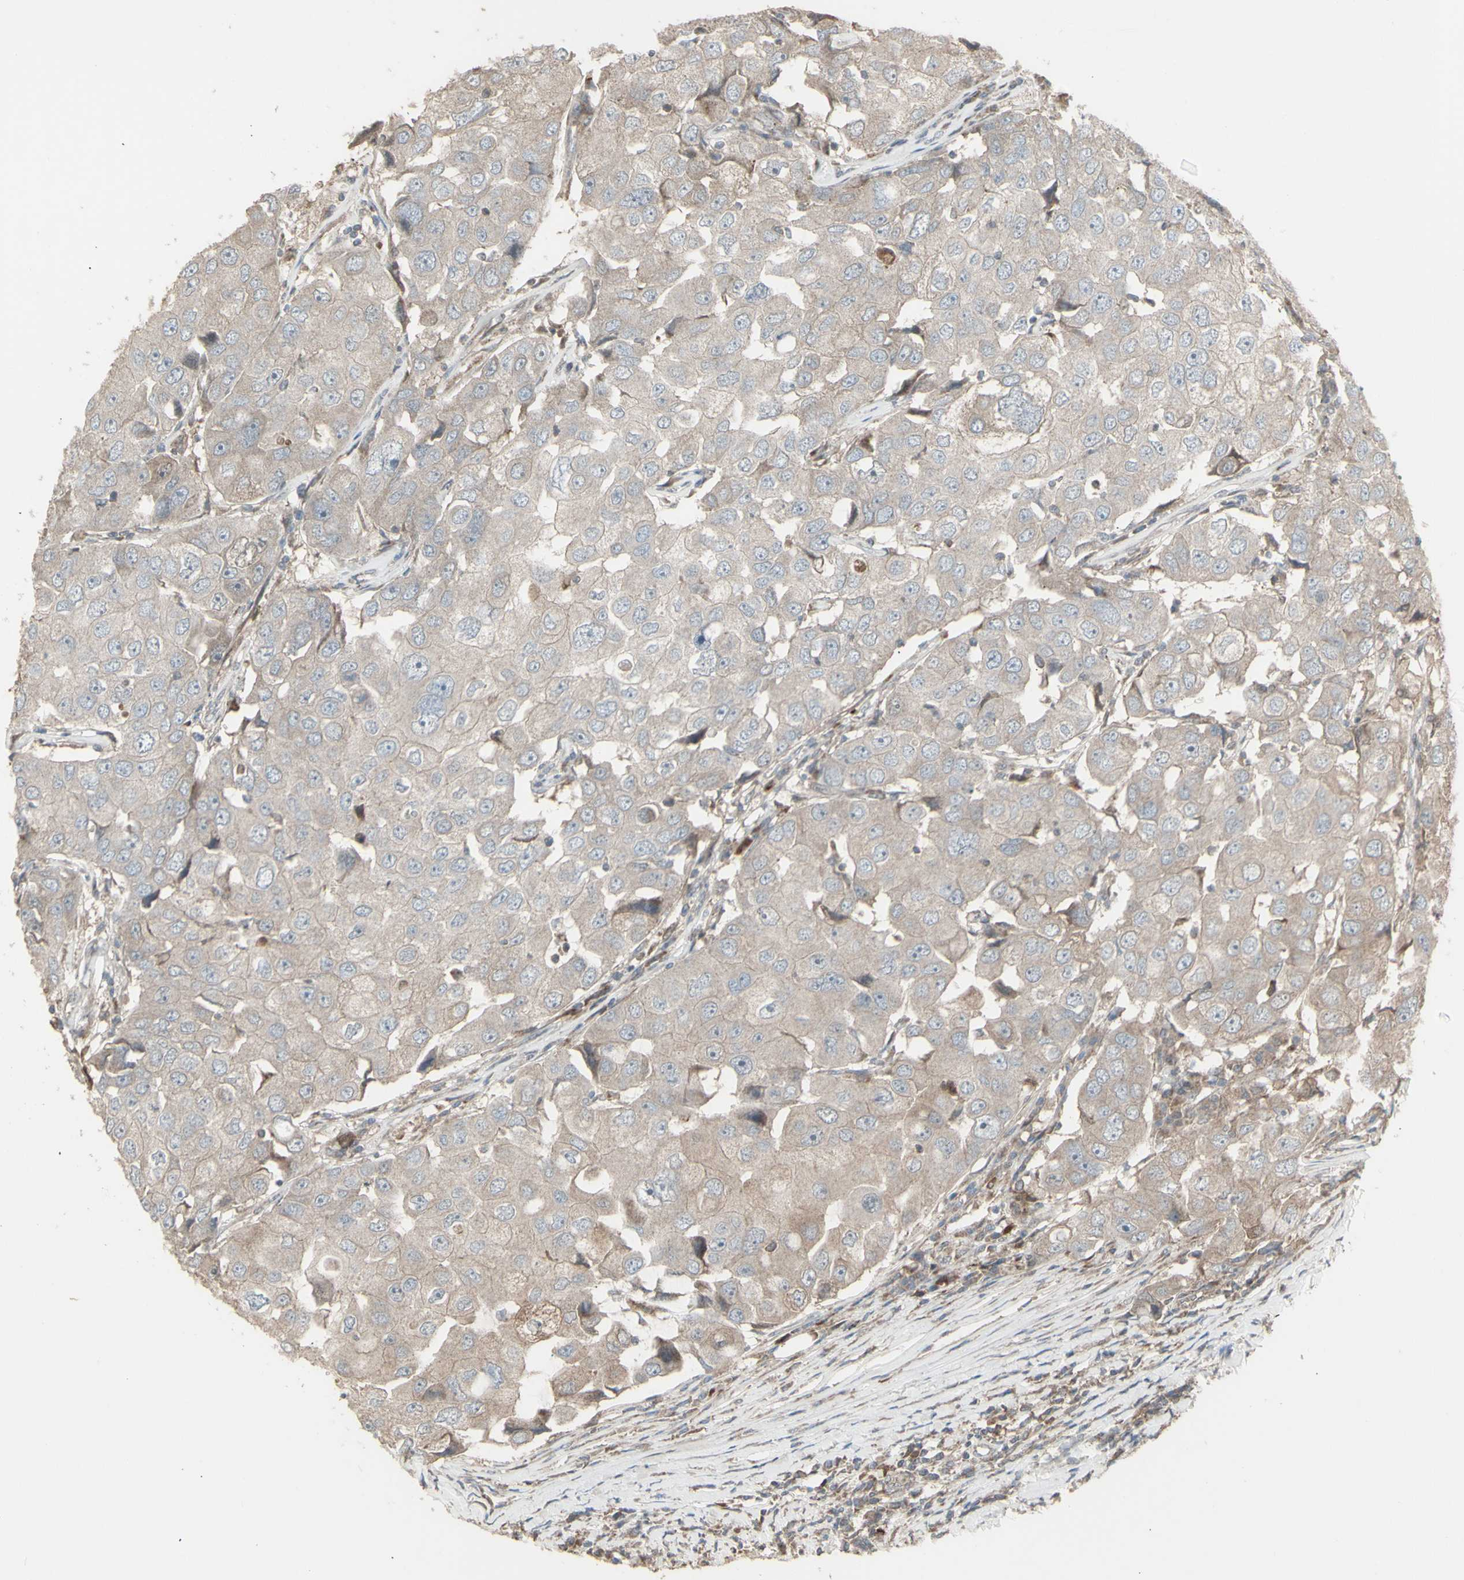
{"staining": {"intensity": "weak", "quantity": ">75%", "location": "cytoplasmic/membranous"}, "tissue": "breast cancer", "cell_type": "Tumor cells", "image_type": "cancer", "snomed": [{"axis": "morphology", "description": "Duct carcinoma"}, {"axis": "topography", "description": "Breast"}], "caption": "Tumor cells display low levels of weak cytoplasmic/membranous staining in approximately >75% of cells in human breast cancer (invasive ductal carcinoma).", "gene": "RNASEL", "patient": {"sex": "female", "age": 27}}